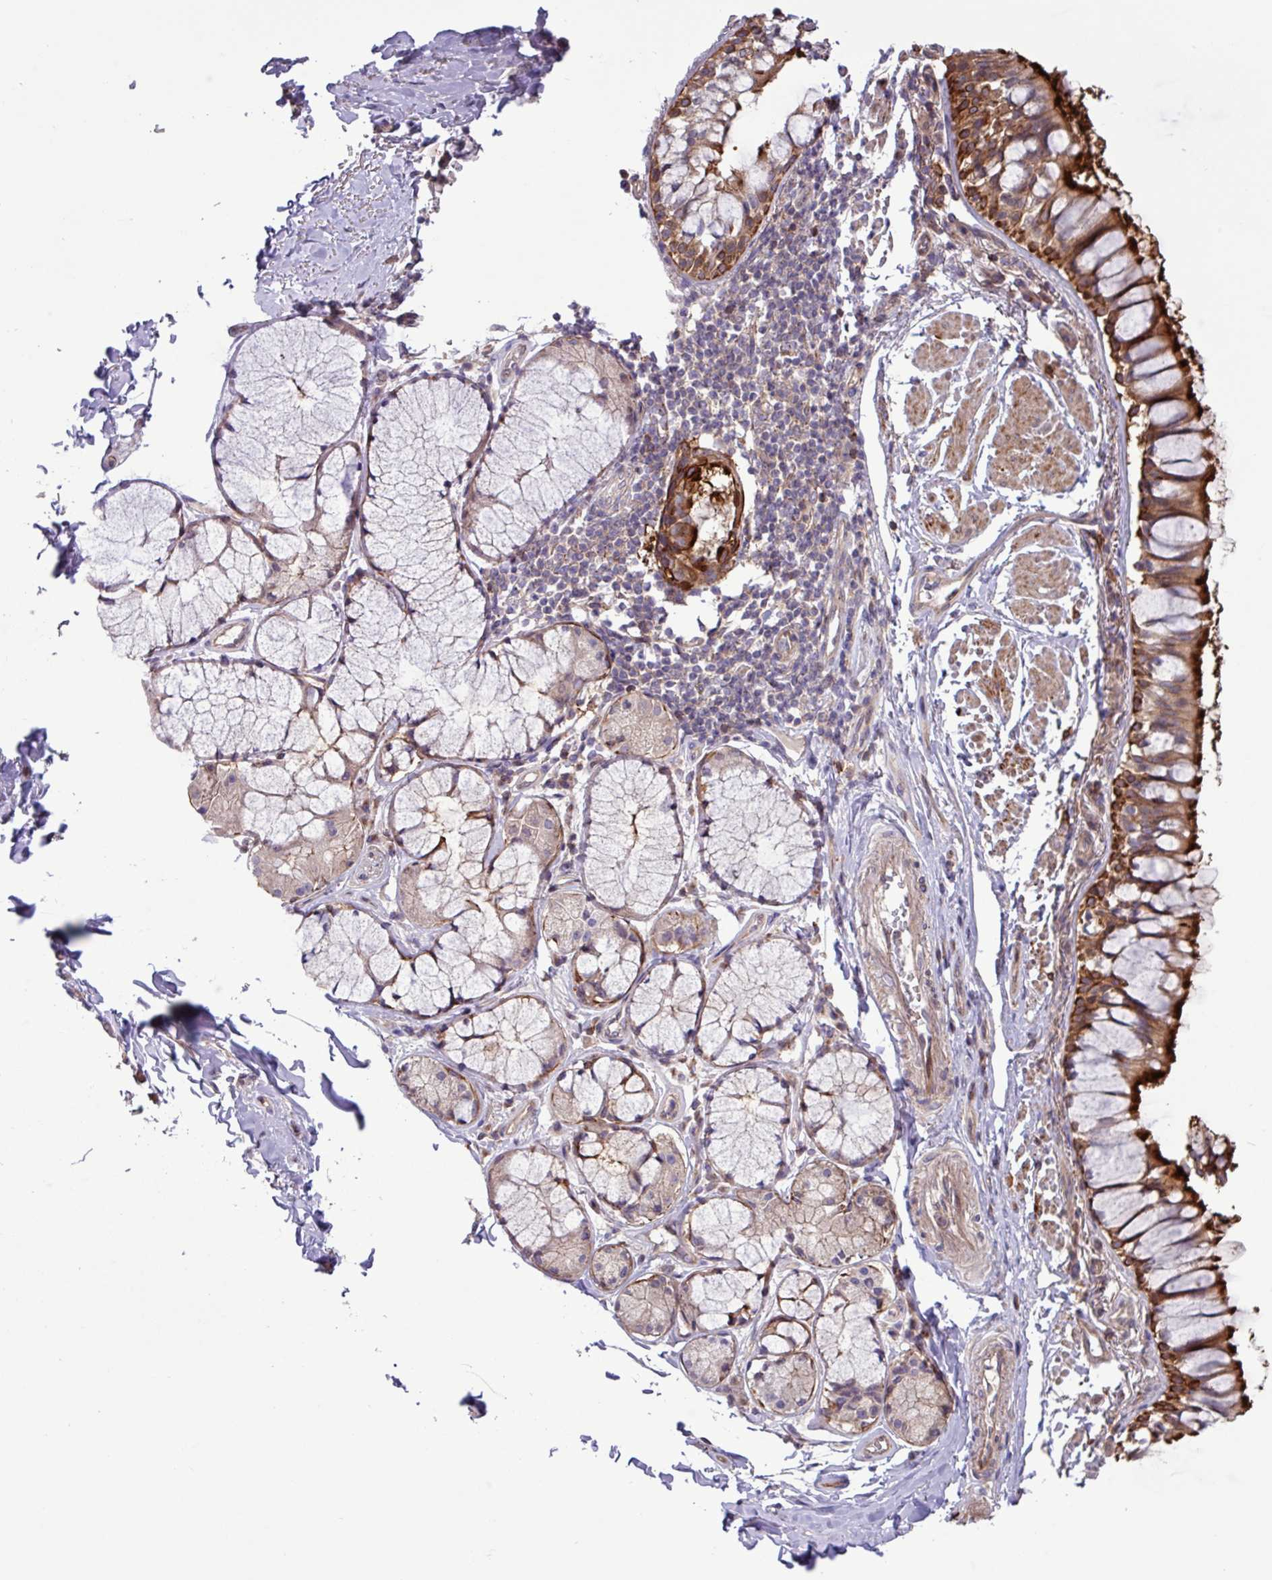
{"staining": {"intensity": "strong", "quantity": ">75%", "location": "cytoplasmic/membranous"}, "tissue": "bronchus", "cell_type": "Respiratory epithelial cells", "image_type": "normal", "snomed": [{"axis": "morphology", "description": "Normal tissue, NOS"}, {"axis": "topography", "description": "Bronchus"}], "caption": "This is a histology image of IHC staining of normal bronchus, which shows strong staining in the cytoplasmic/membranous of respiratory epithelial cells.", "gene": "CNTRL", "patient": {"sex": "male", "age": 70}}